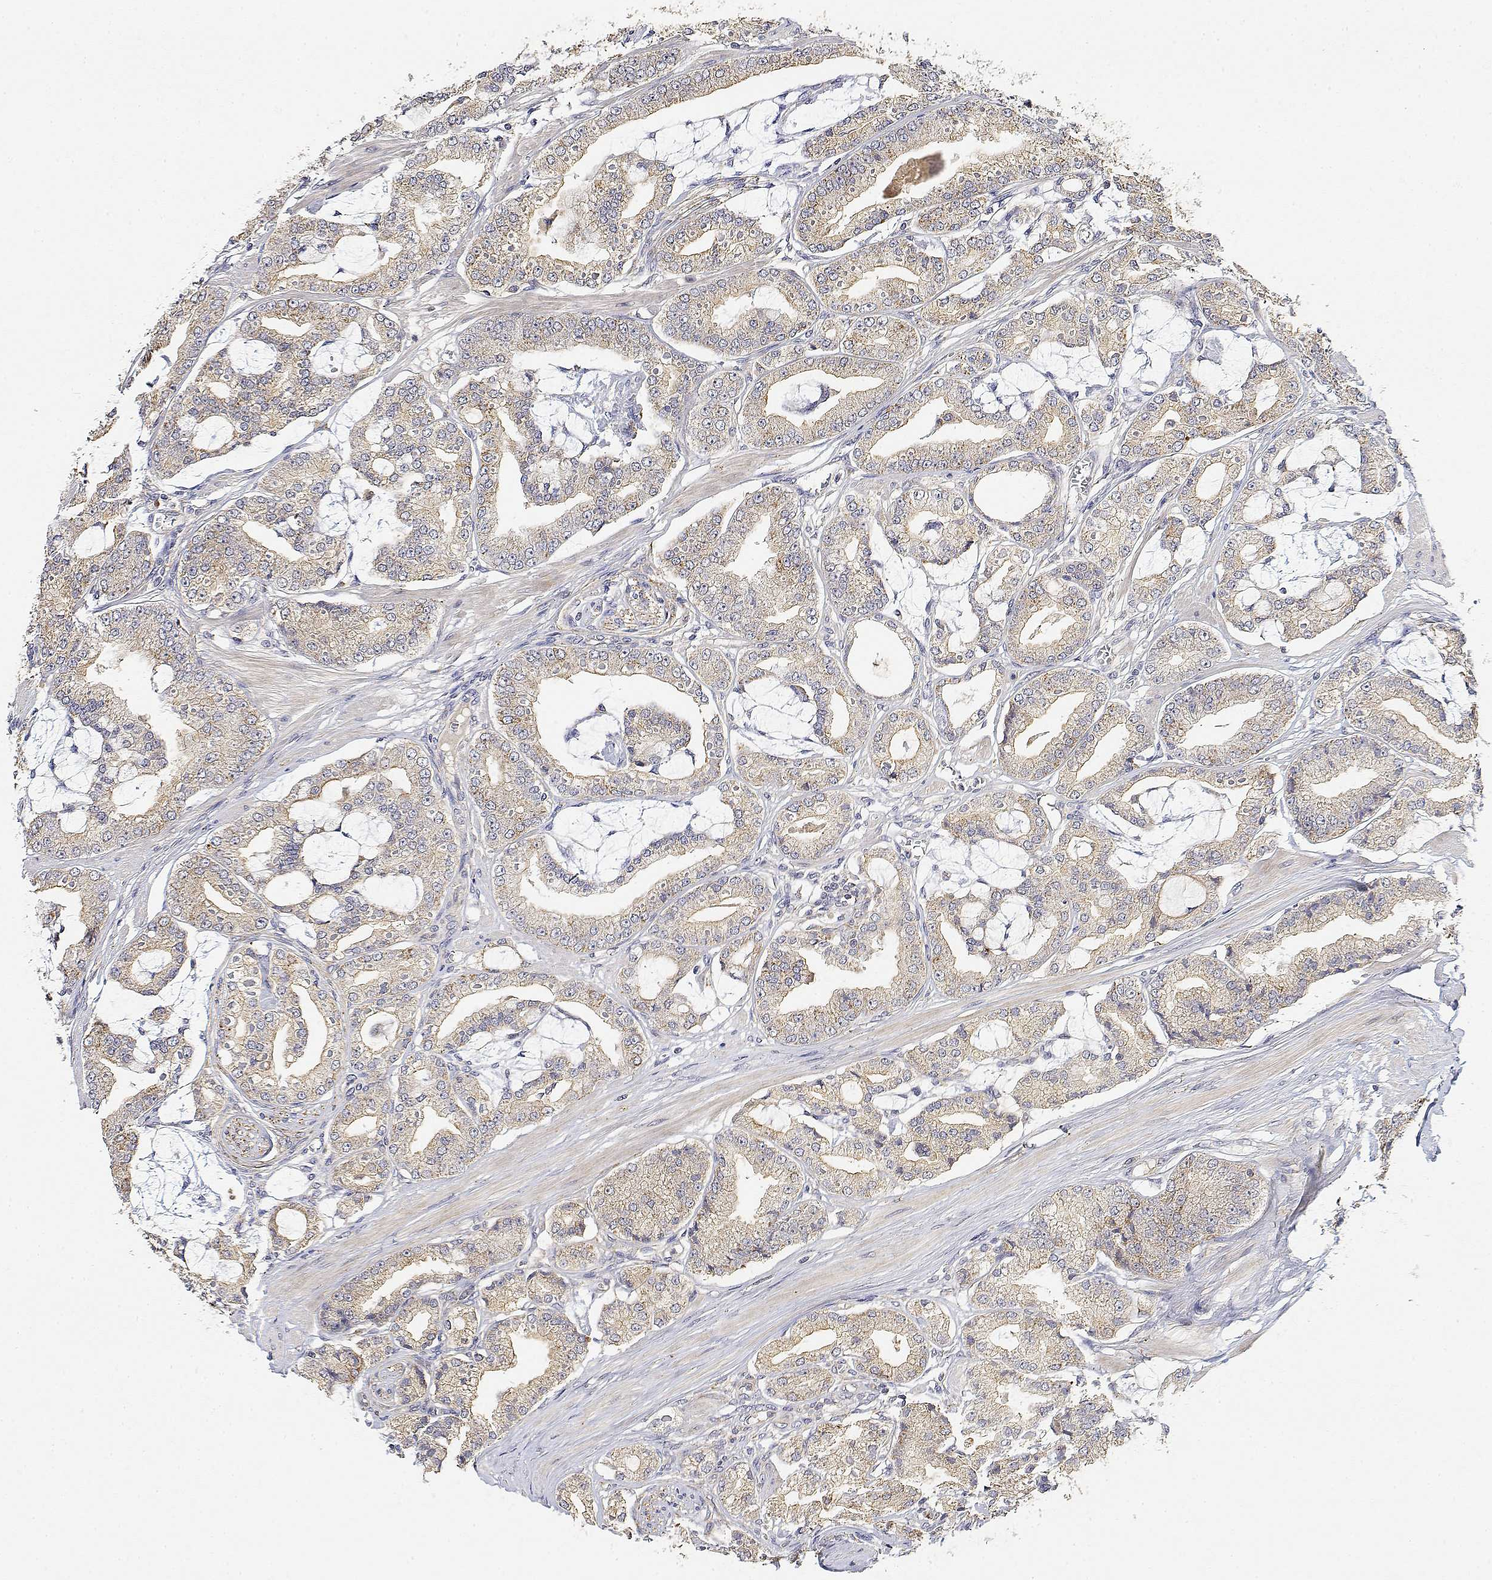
{"staining": {"intensity": "weak", "quantity": "25%-75%", "location": "cytoplasmic/membranous"}, "tissue": "prostate cancer", "cell_type": "Tumor cells", "image_type": "cancer", "snomed": [{"axis": "morphology", "description": "Adenocarcinoma, High grade"}, {"axis": "topography", "description": "Prostate"}], "caption": "A brown stain highlights weak cytoplasmic/membranous positivity of a protein in prostate cancer (adenocarcinoma (high-grade)) tumor cells.", "gene": "LONRF3", "patient": {"sex": "male", "age": 71}}